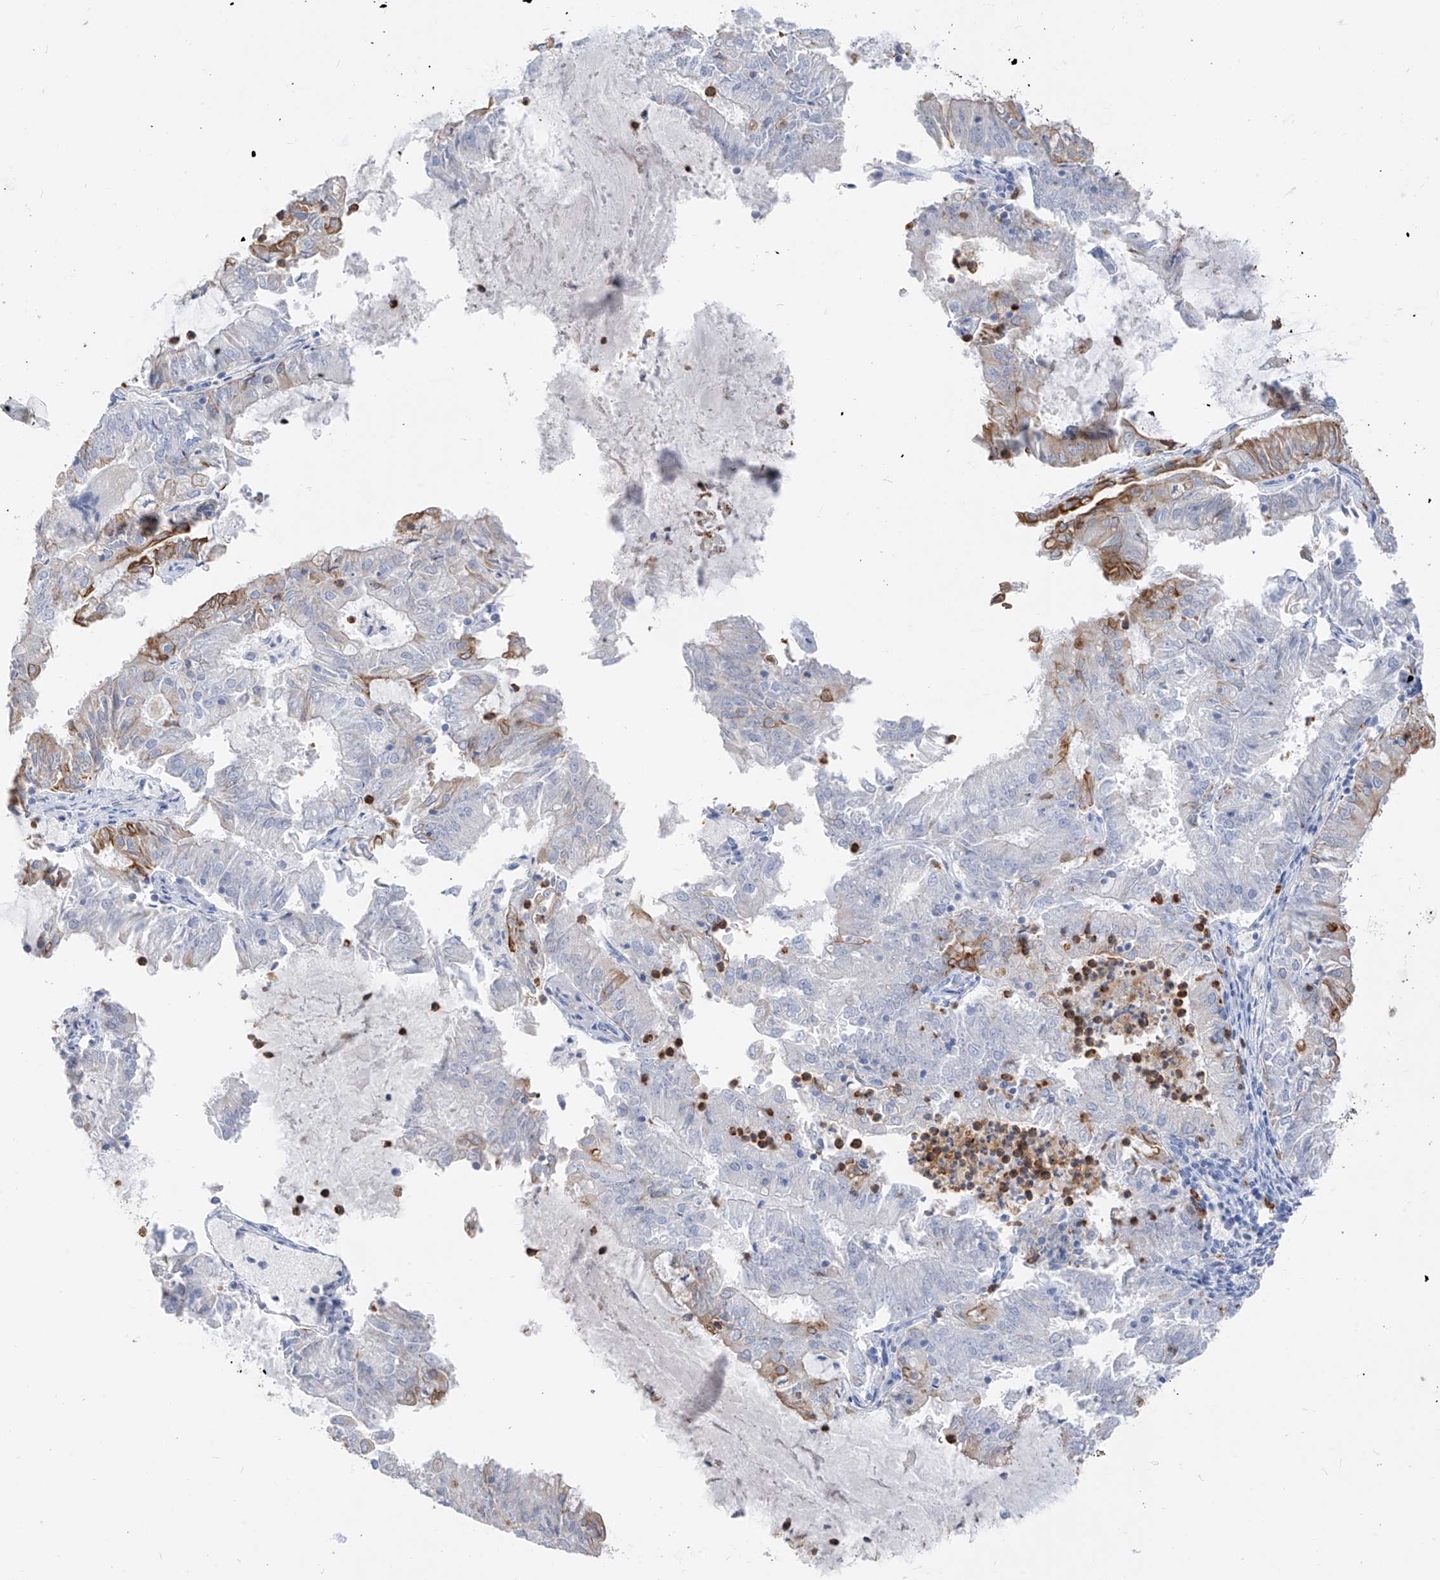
{"staining": {"intensity": "moderate", "quantity": "<25%", "location": "cytoplasmic/membranous"}, "tissue": "endometrial cancer", "cell_type": "Tumor cells", "image_type": "cancer", "snomed": [{"axis": "morphology", "description": "Adenocarcinoma, NOS"}, {"axis": "topography", "description": "Endometrium"}], "caption": "Tumor cells demonstrate low levels of moderate cytoplasmic/membranous positivity in approximately <25% of cells in endometrial cancer.", "gene": "PAFAH1B3", "patient": {"sex": "female", "age": 57}}